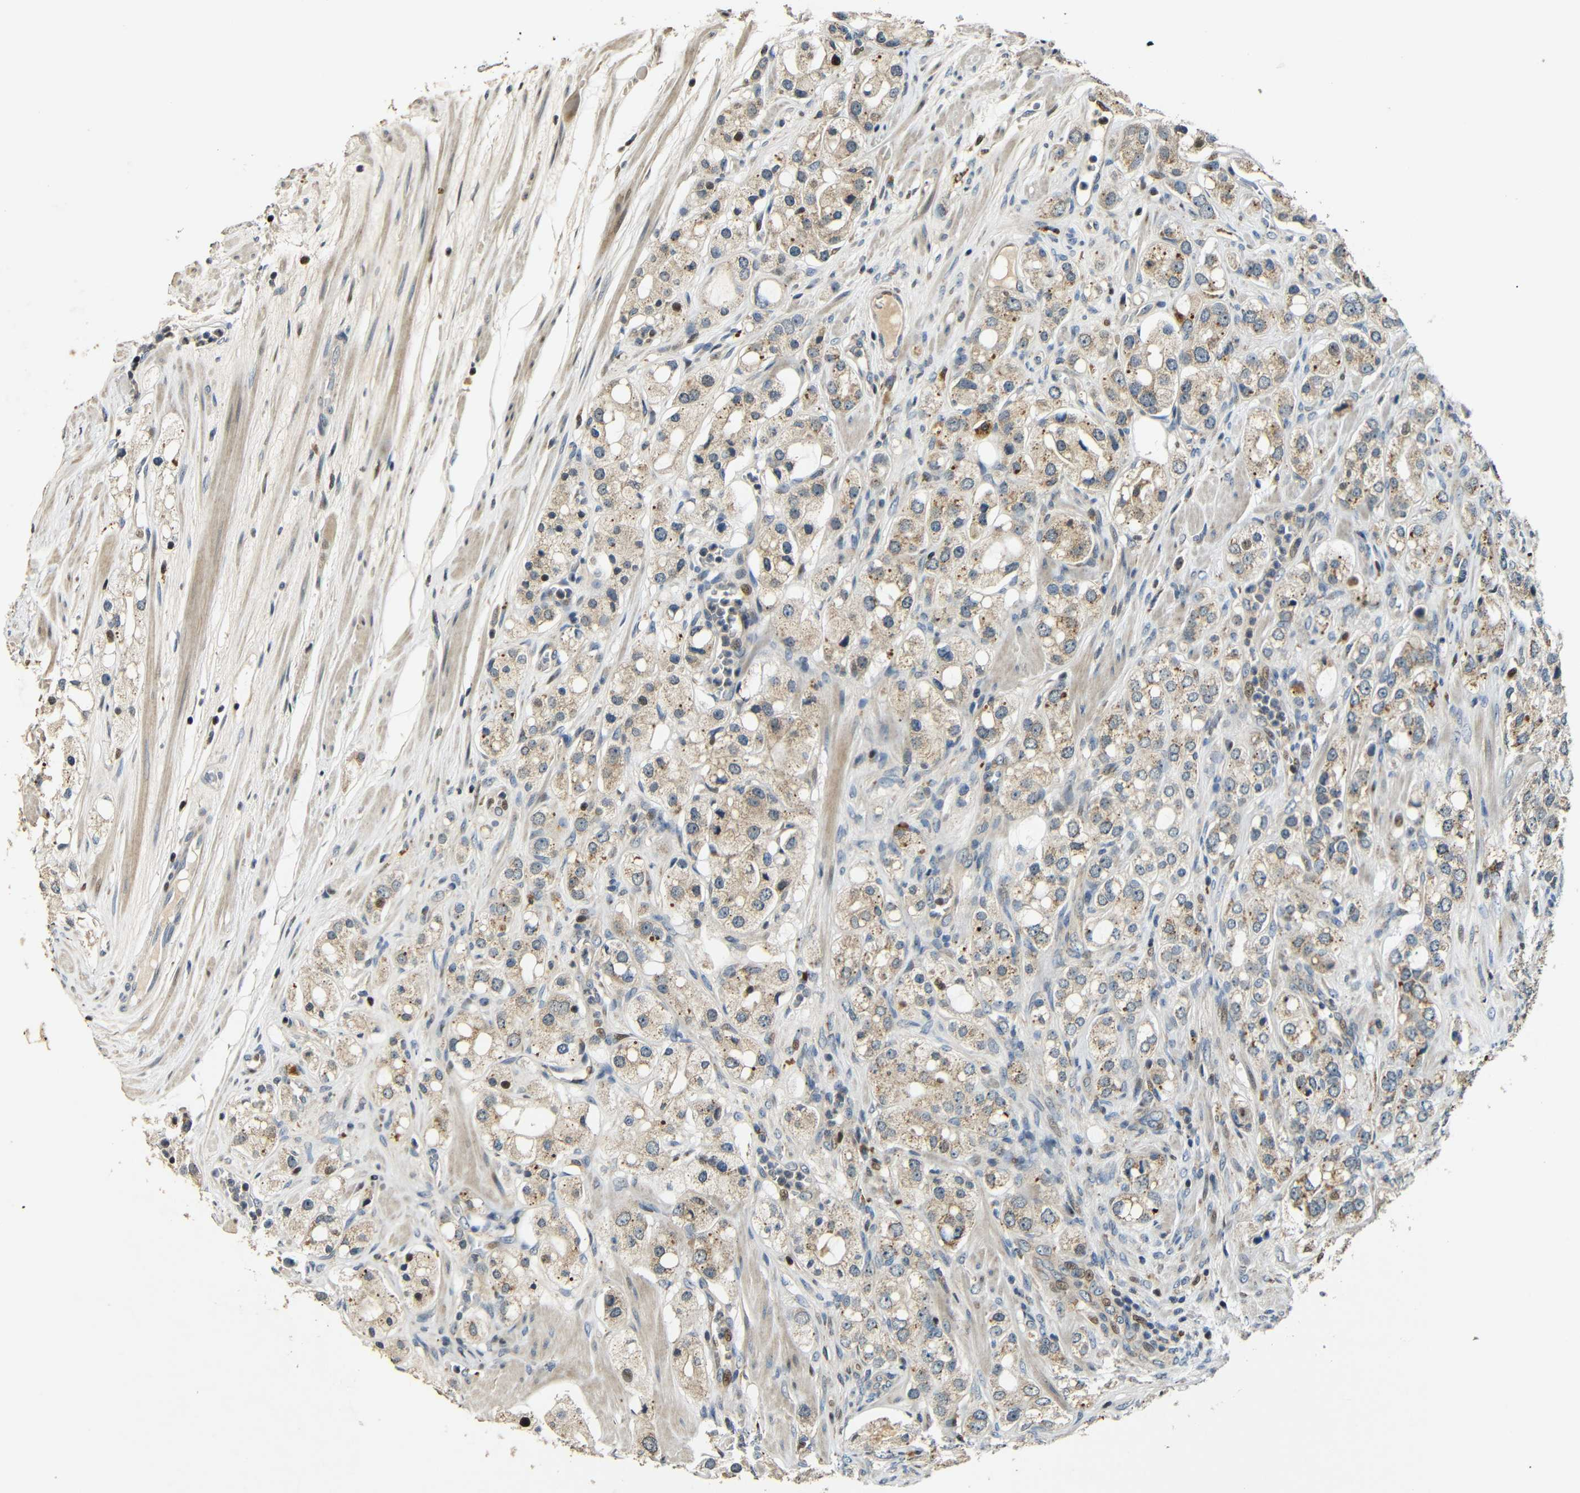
{"staining": {"intensity": "moderate", "quantity": "25%-75%", "location": "cytoplasmic/membranous,nuclear"}, "tissue": "prostate cancer", "cell_type": "Tumor cells", "image_type": "cancer", "snomed": [{"axis": "morphology", "description": "Adenocarcinoma, High grade"}, {"axis": "topography", "description": "Prostate"}], "caption": "This histopathology image shows immunohistochemistry staining of human prostate cancer, with medium moderate cytoplasmic/membranous and nuclear positivity in approximately 25%-75% of tumor cells.", "gene": "KAZALD1", "patient": {"sex": "male", "age": 65}}